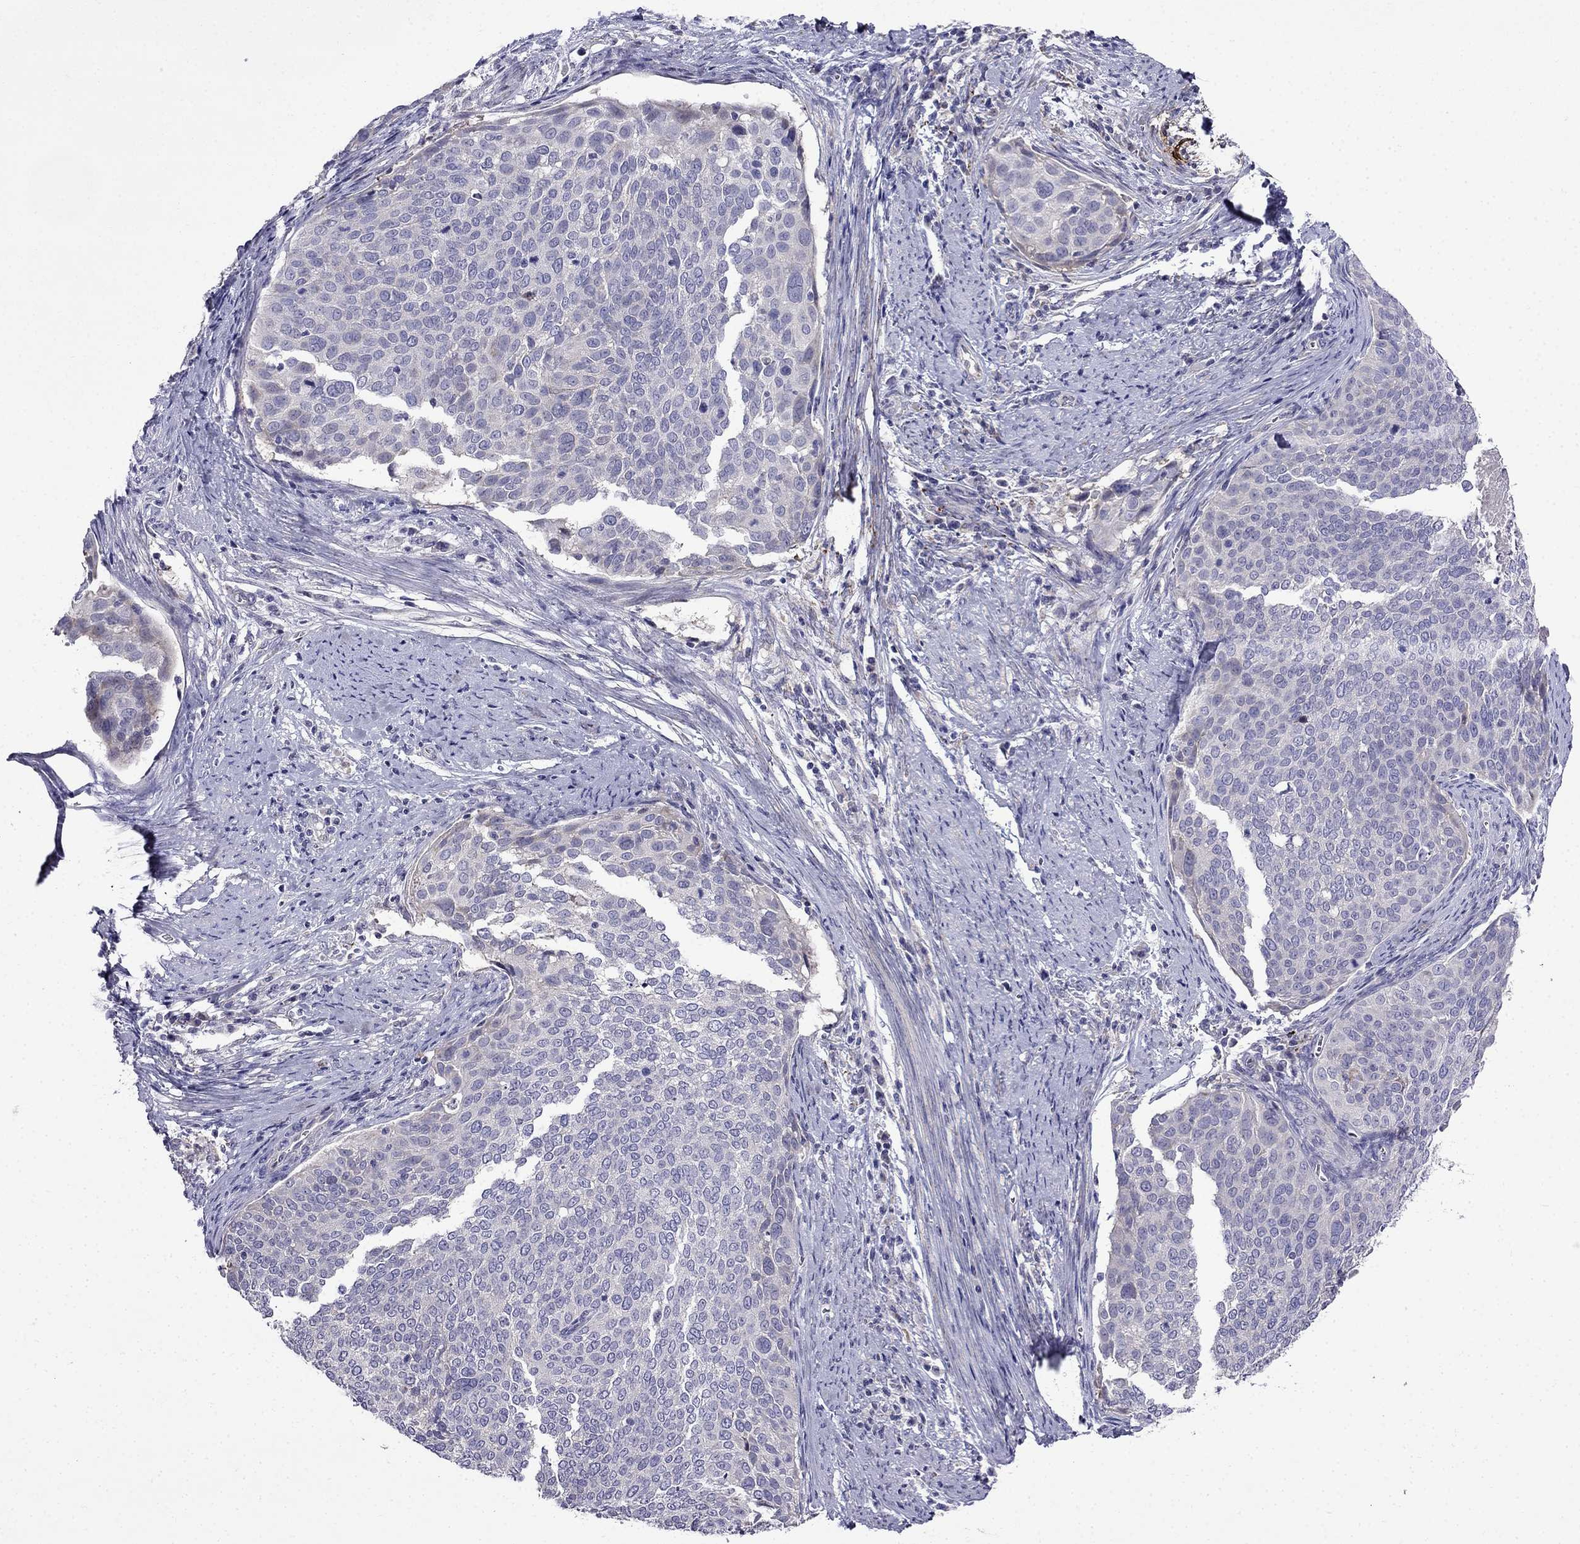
{"staining": {"intensity": "negative", "quantity": "none", "location": "none"}, "tissue": "cervical cancer", "cell_type": "Tumor cells", "image_type": "cancer", "snomed": [{"axis": "morphology", "description": "Squamous cell carcinoma, NOS"}, {"axis": "topography", "description": "Cervix"}], "caption": "Tumor cells show no significant protein positivity in cervical squamous cell carcinoma.", "gene": "PI16", "patient": {"sex": "female", "age": 39}}